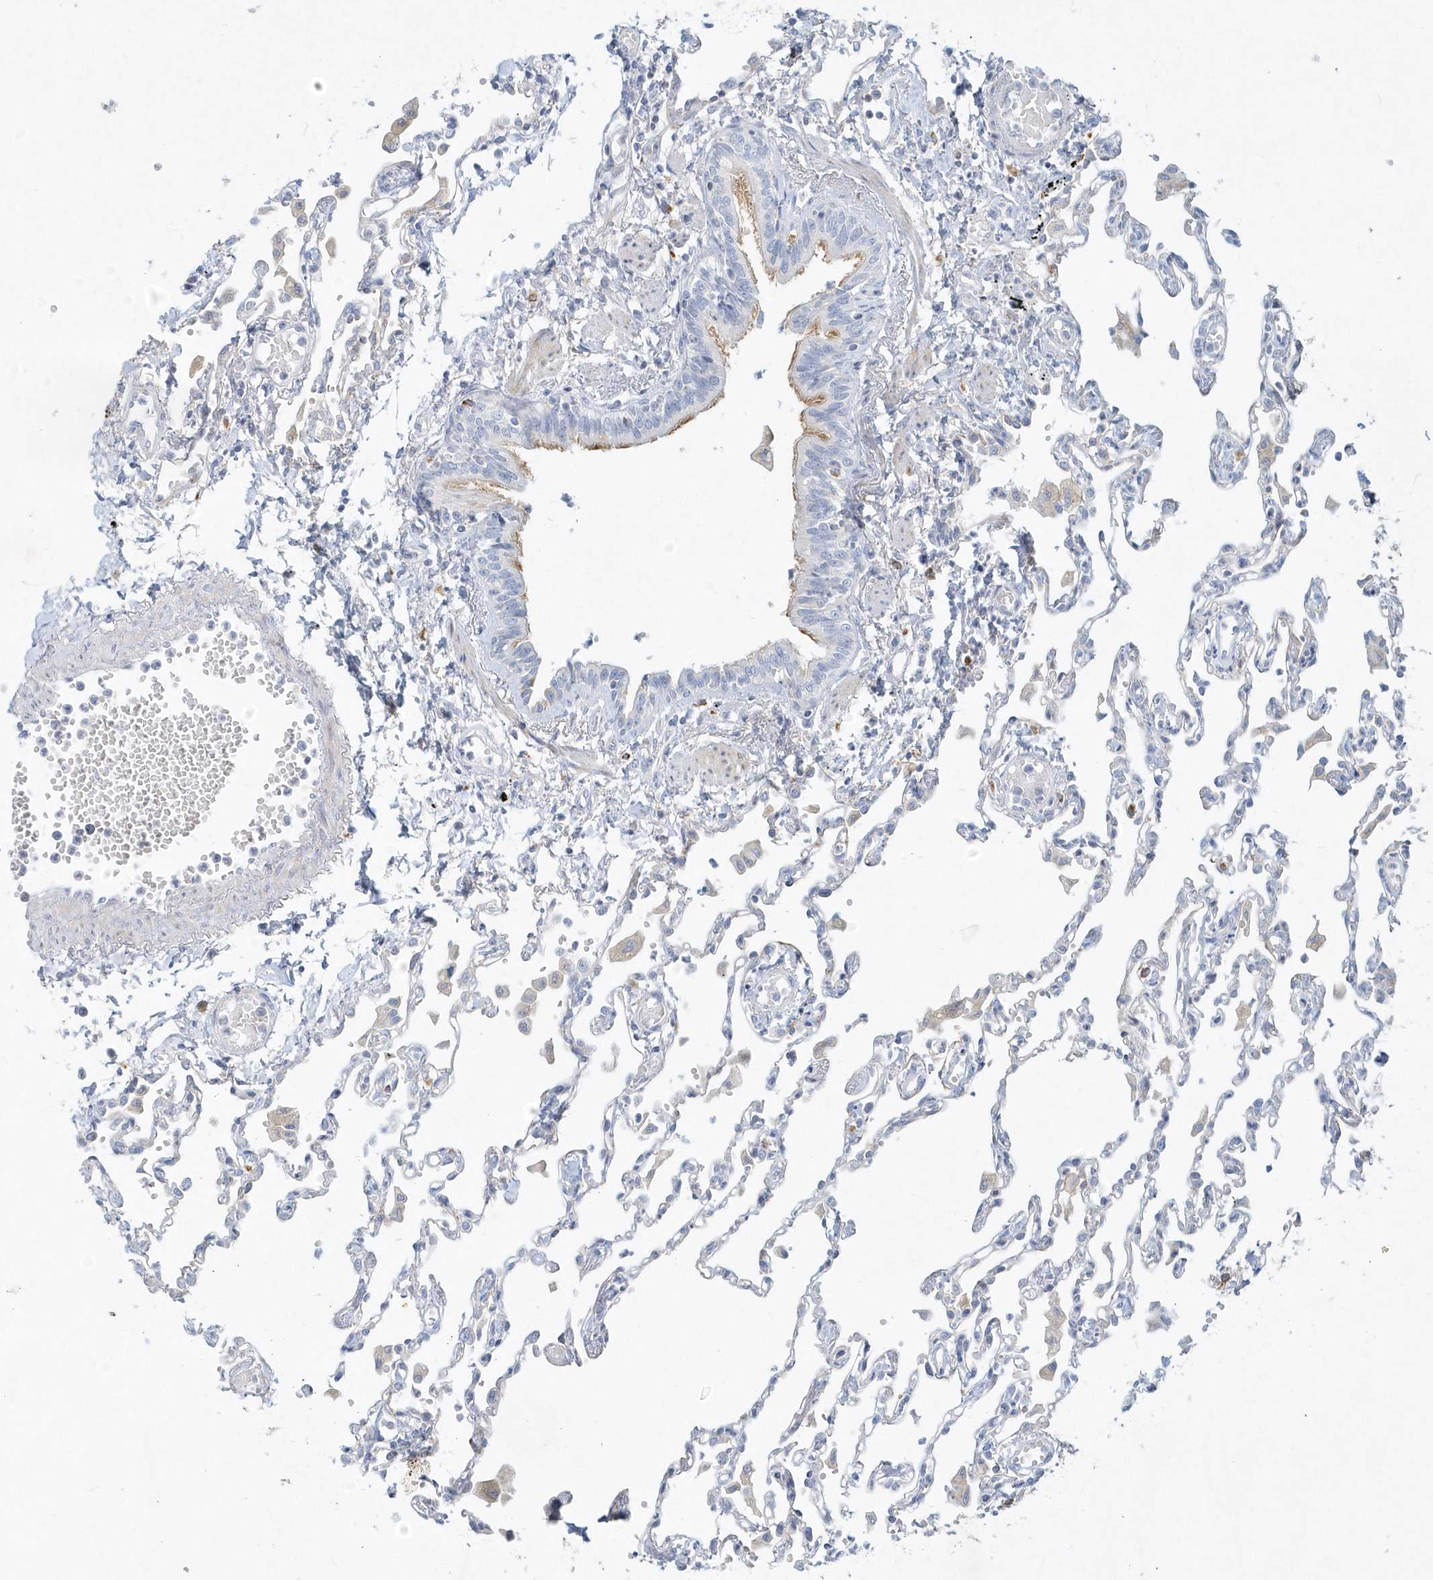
{"staining": {"intensity": "negative", "quantity": "none", "location": "none"}, "tissue": "lung", "cell_type": "Alveolar cells", "image_type": "normal", "snomed": [{"axis": "morphology", "description": "Normal tissue, NOS"}, {"axis": "topography", "description": "Bronchus"}, {"axis": "topography", "description": "Lung"}], "caption": "This is a histopathology image of immunohistochemistry staining of benign lung, which shows no staining in alveolar cells.", "gene": "DNAH1", "patient": {"sex": "female", "age": 49}}